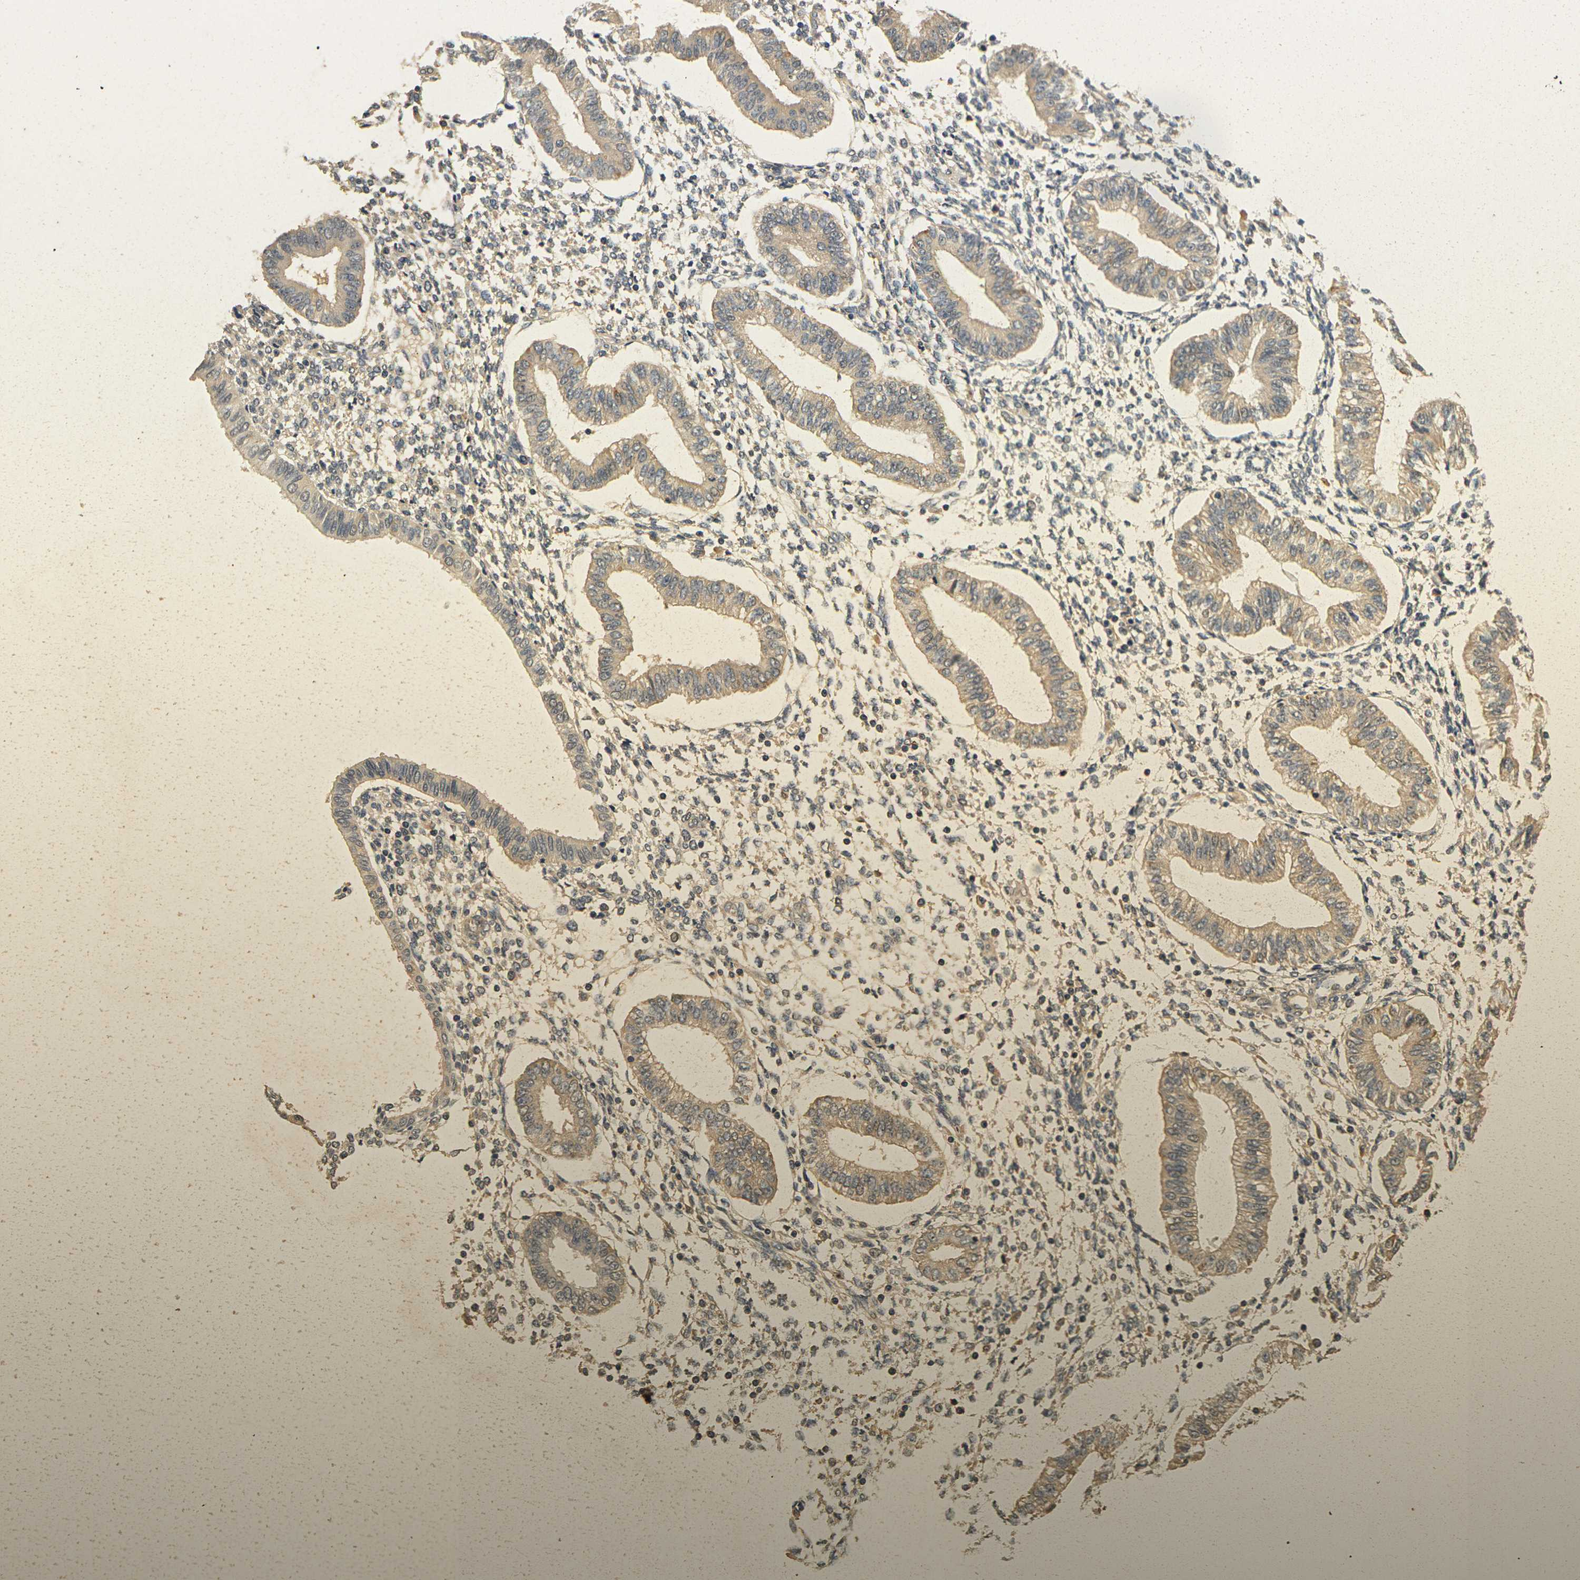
{"staining": {"intensity": "weak", "quantity": "<25%", "location": "cytoplasmic/membranous"}, "tissue": "endometrium", "cell_type": "Cells in endometrial stroma", "image_type": "normal", "snomed": [{"axis": "morphology", "description": "Normal tissue, NOS"}, {"axis": "topography", "description": "Endometrium"}], "caption": "A high-resolution image shows immunohistochemistry staining of unremarkable endometrium, which exhibits no significant positivity in cells in endometrial stroma. The staining is performed using DAB brown chromogen with nuclei counter-stained in using hematoxylin.", "gene": "GDAP1", "patient": {"sex": "female", "age": 50}}